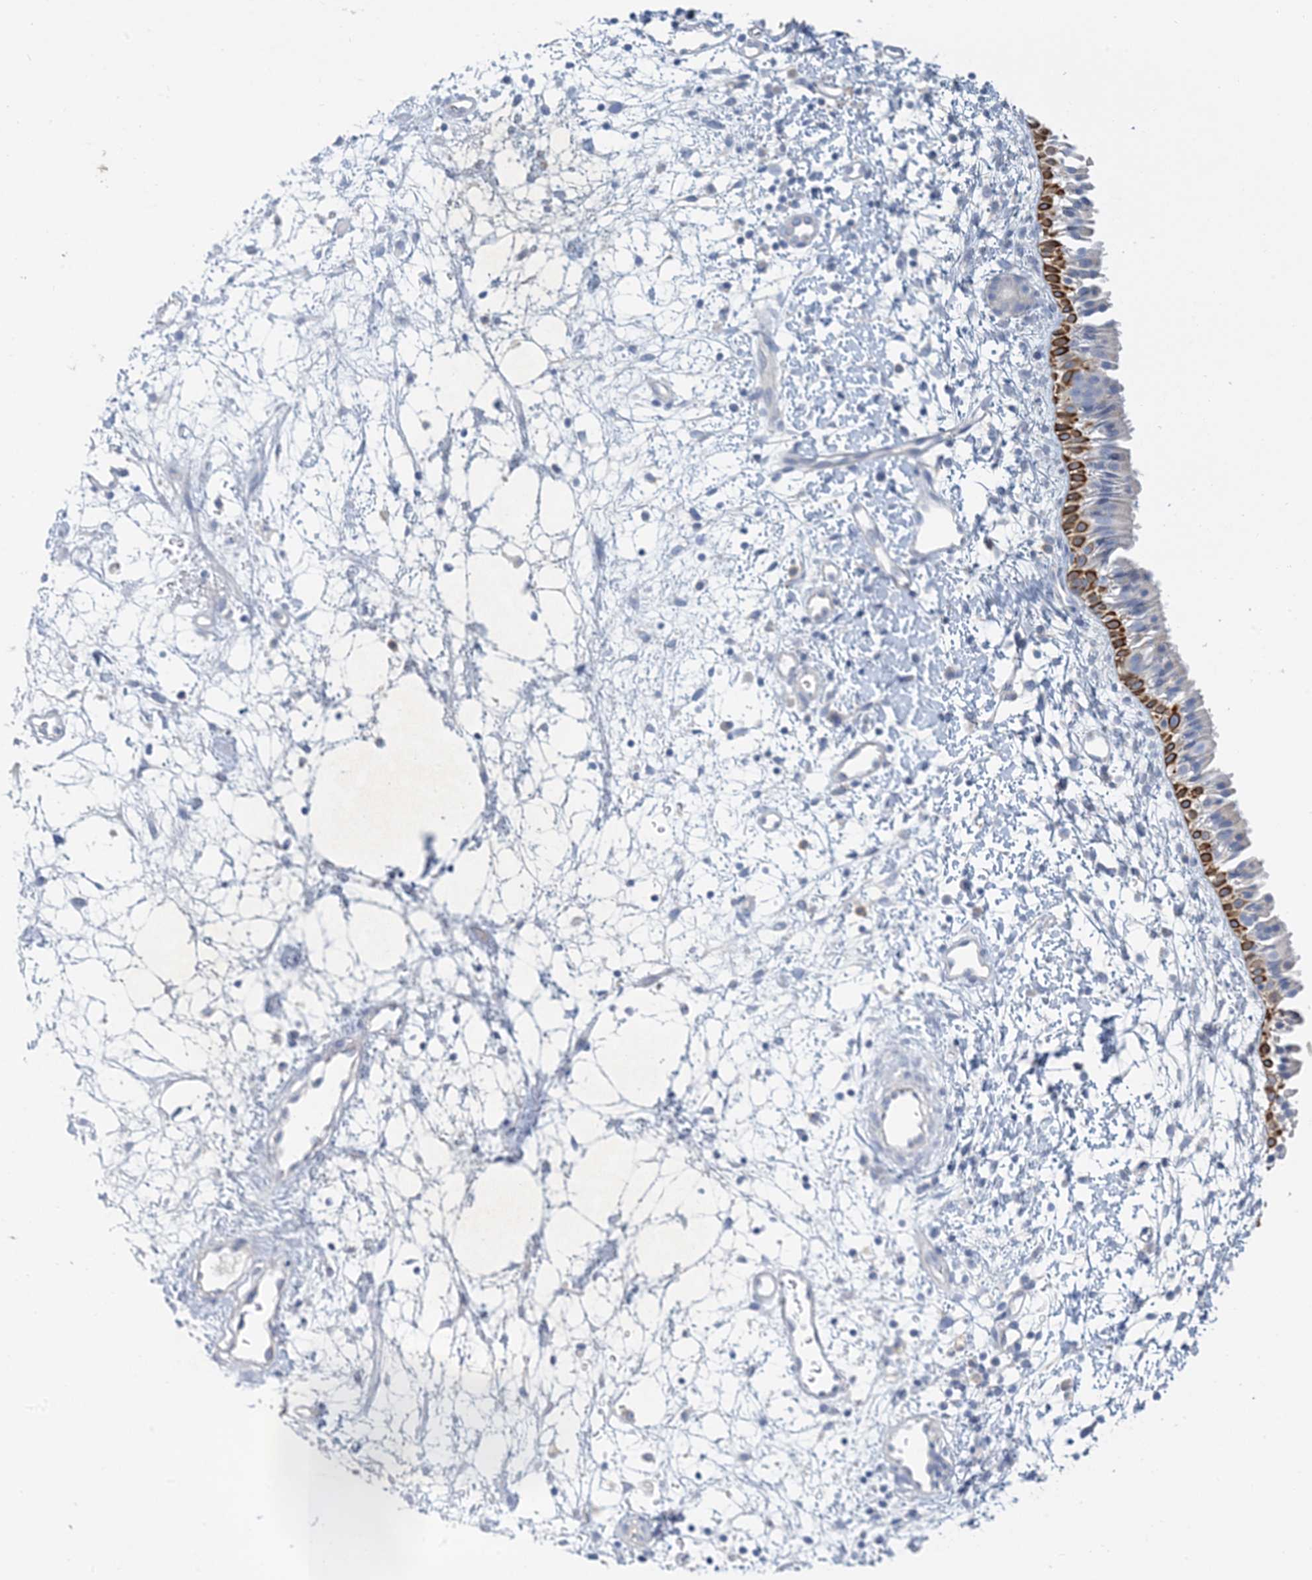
{"staining": {"intensity": "strong", "quantity": "<25%", "location": "cytoplasmic/membranous"}, "tissue": "nasopharynx", "cell_type": "Respiratory epithelial cells", "image_type": "normal", "snomed": [{"axis": "morphology", "description": "Normal tissue, NOS"}, {"axis": "topography", "description": "Nasopharynx"}], "caption": "About <25% of respiratory epithelial cells in unremarkable nasopharynx reveal strong cytoplasmic/membranous protein positivity as visualized by brown immunohistochemical staining.", "gene": "ZCCHC12", "patient": {"sex": "male", "age": 22}}